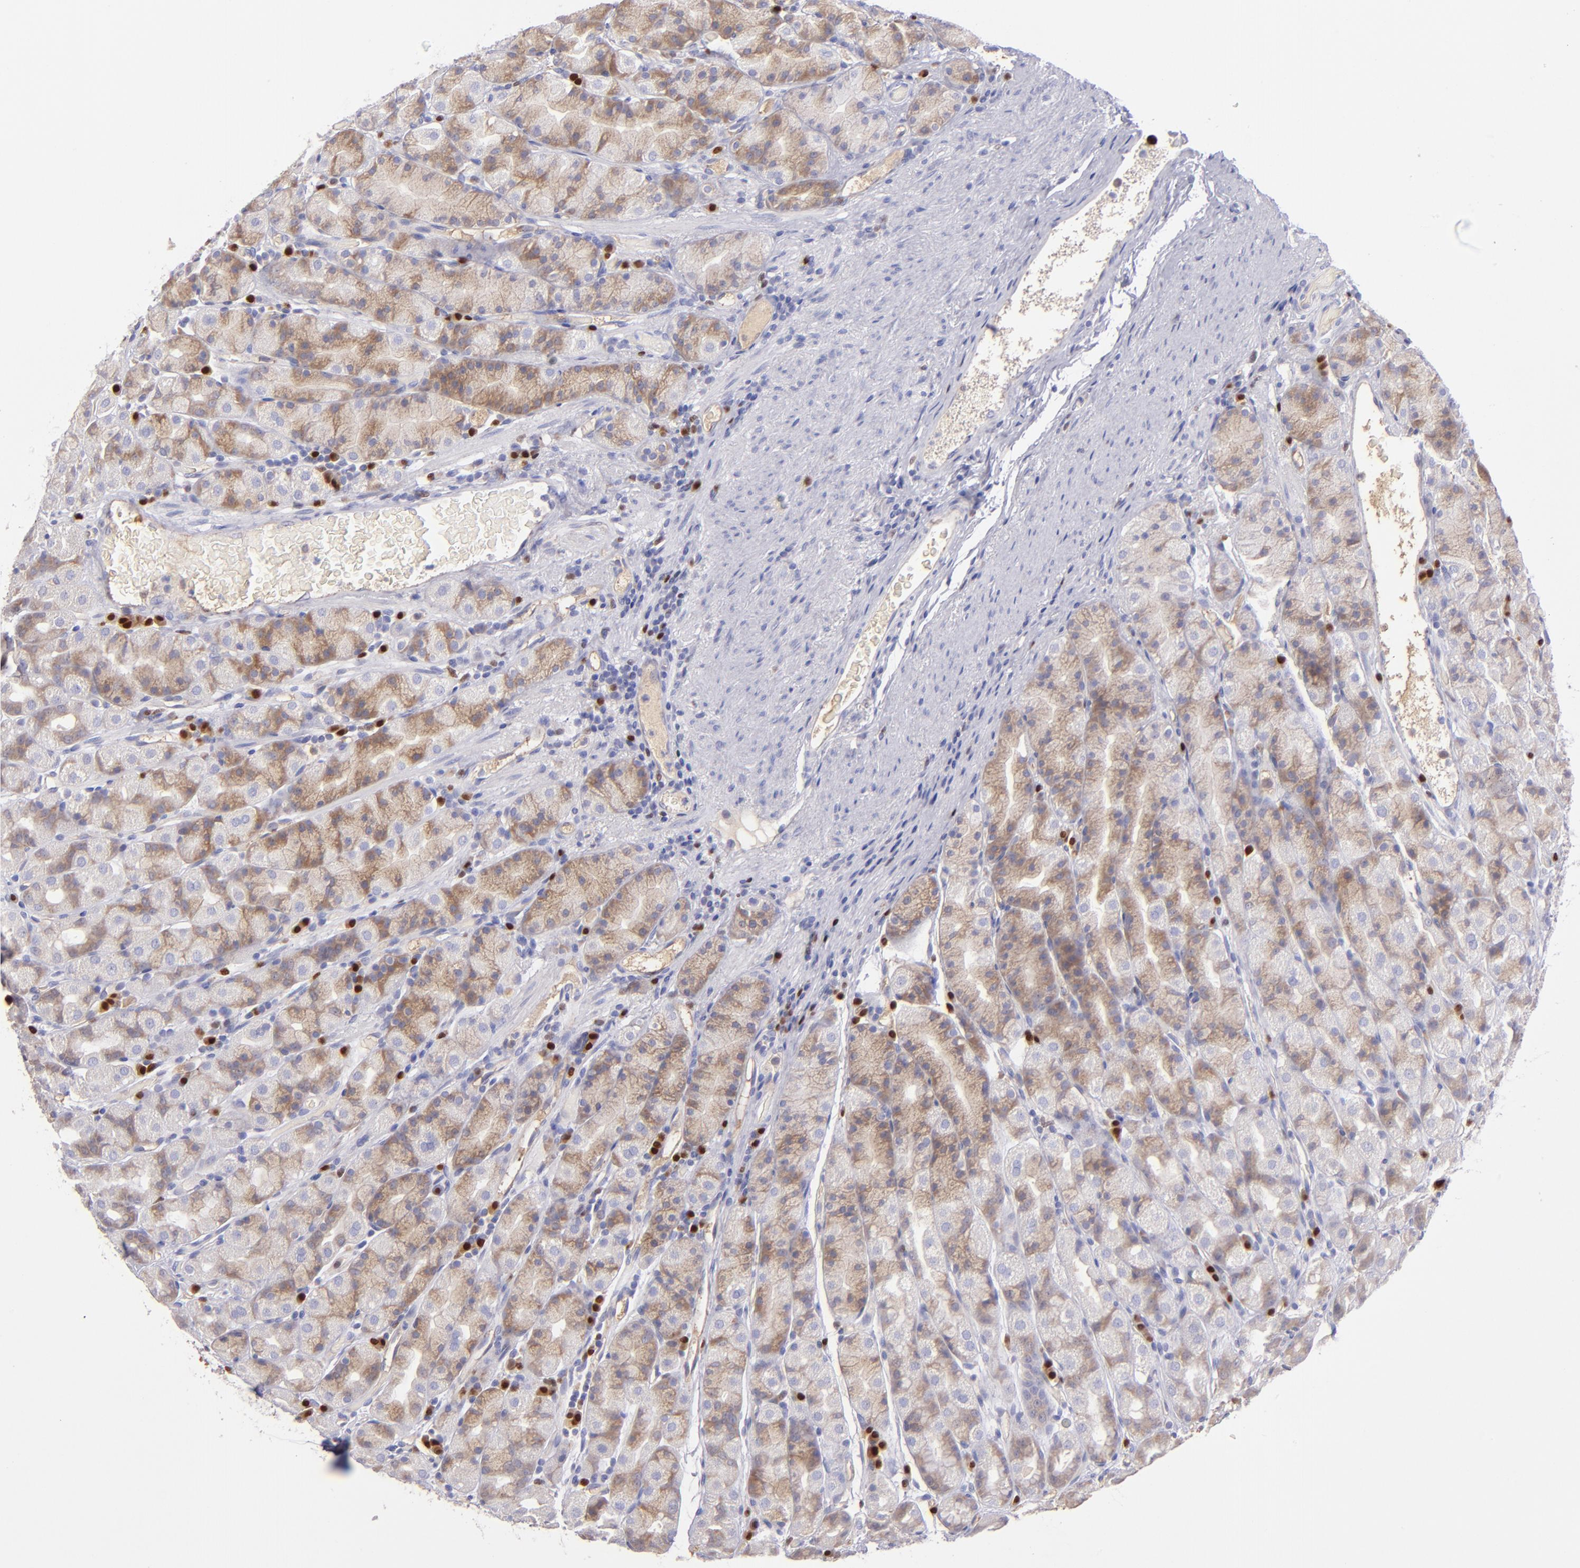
{"staining": {"intensity": "weak", "quantity": "25%-75%", "location": "cytoplasmic/membranous"}, "tissue": "stomach", "cell_type": "Glandular cells", "image_type": "normal", "snomed": [{"axis": "morphology", "description": "Normal tissue, NOS"}, {"axis": "topography", "description": "Stomach, upper"}], "caption": "Approximately 25%-75% of glandular cells in benign stomach show weak cytoplasmic/membranous protein expression as visualized by brown immunohistochemical staining.", "gene": "IRF8", "patient": {"sex": "male", "age": 68}}